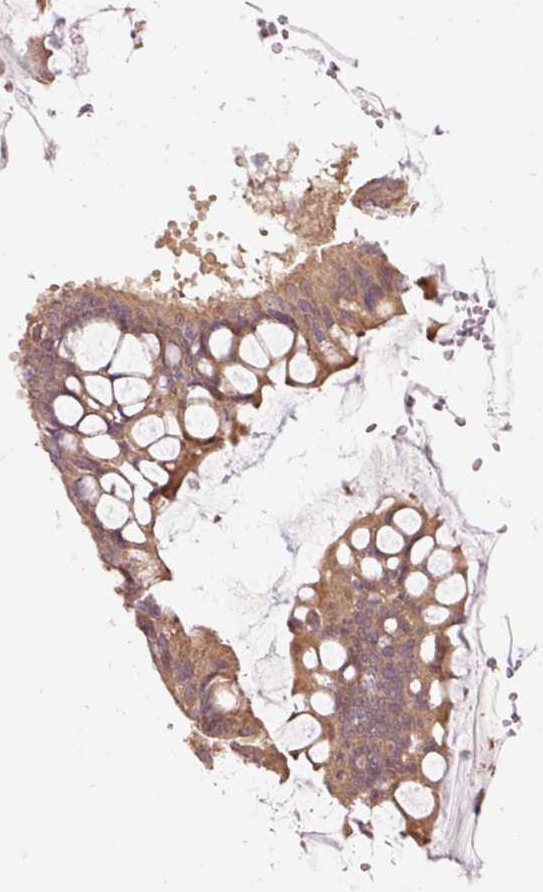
{"staining": {"intensity": "moderate", "quantity": ">75%", "location": "cytoplasmic/membranous"}, "tissue": "ovarian cancer", "cell_type": "Tumor cells", "image_type": "cancer", "snomed": [{"axis": "morphology", "description": "Cystadenocarcinoma, mucinous, NOS"}, {"axis": "topography", "description": "Ovary"}], "caption": "Immunohistochemical staining of ovarian mucinous cystadenocarcinoma displays medium levels of moderate cytoplasmic/membranous protein expression in approximately >75% of tumor cells.", "gene": "PRDX5", "patient": {"sex": "female", "age": 73}}